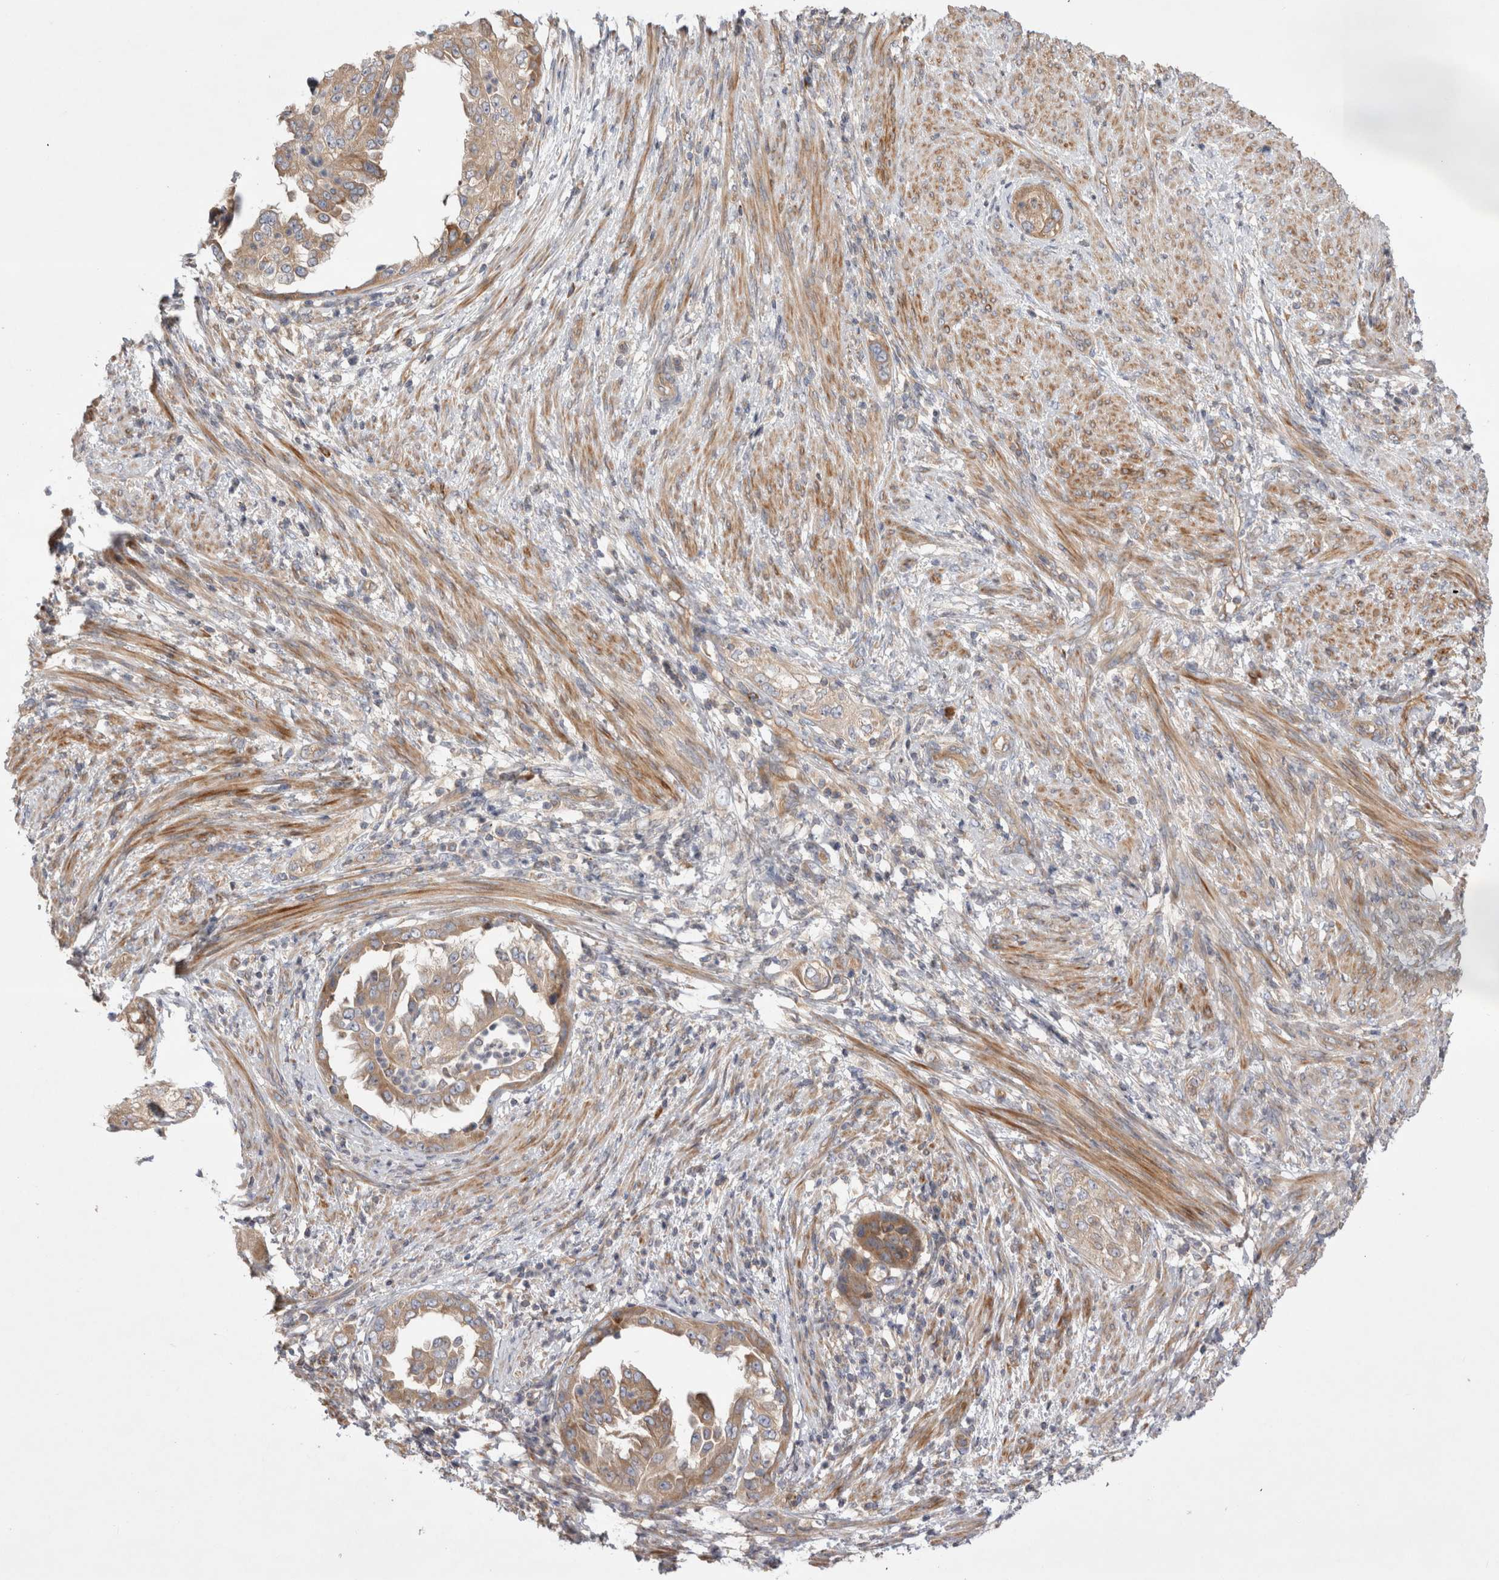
{"staining": {"intensity": "weak", "quantity": ">75%", "location": "cytoplasmic/membranous"}, "tissue": "endometrial cancer", "cell_type": "Tumor cells", "image_type": "cancer", "snomed": [{"axis": "morphology", "description": "Adenocarcinoma, NOS"}, {"axis": "topography", "description": "Endometrium"}], "caption": "The immunohistochemical stain shows weak cytoplasmic/membranous positivity in tumor cells of endometrial cancer tissue. (DAB = brown stain, brightfield microscopy at high magnification).", "gene": "PDCD10", "patient": {"sex": "female", "age": 85}}